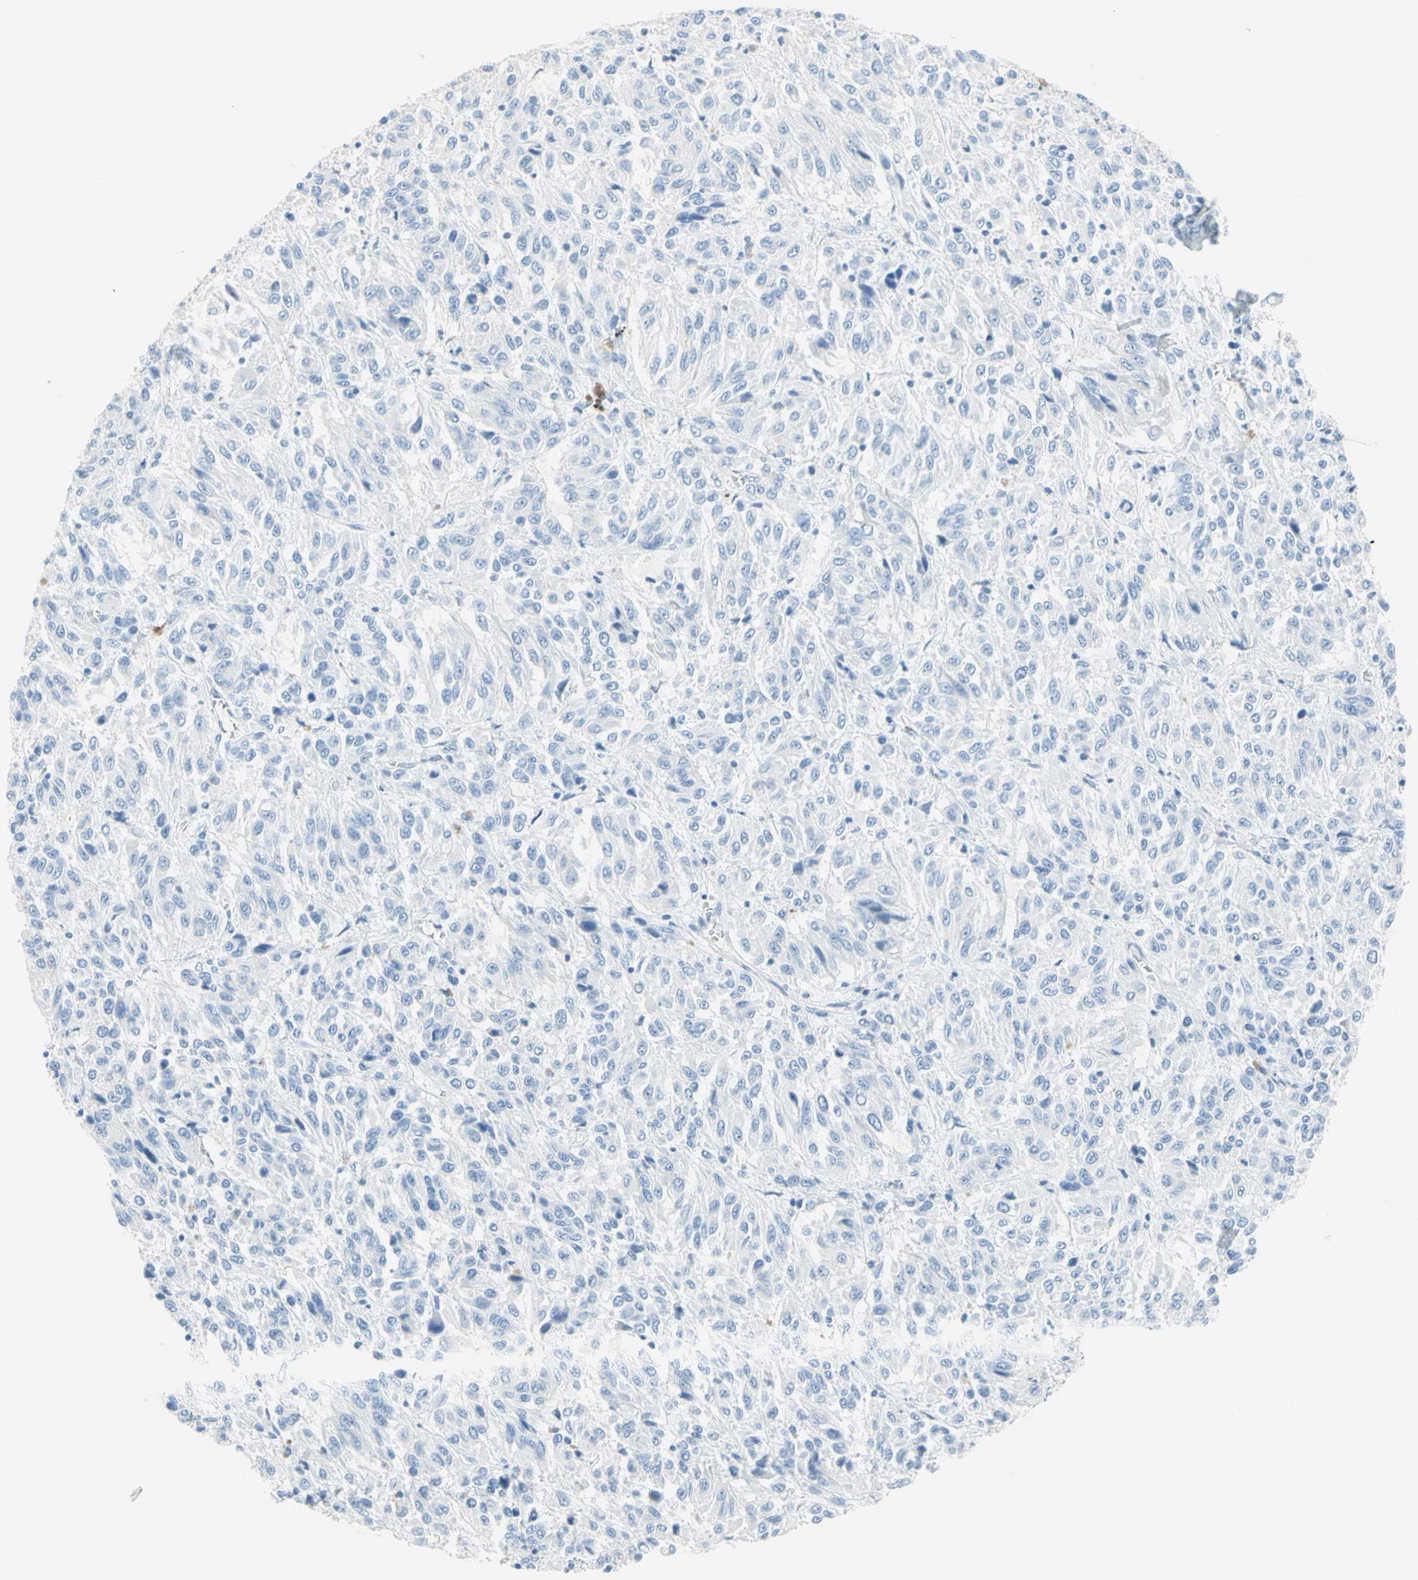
{"staining": {"intensity": "negative", "quantity": "none", "location": "none"}, "tissue": "melanoma", "cell_type": "Tumor cells", "image_type": "cancer", "snomed": [{"axis": "morphology", "description": "Malignant melanoma, Metastatic site"}, {"axis": "topography", "description": "Lung"}], "caption": "Melanoma was stained to show a protein in brown. There is no significant staining in tumor cells. Brightfield microscopy of immunohistochemistry (IHC) stained with DAB (brown) and hematoxylin (blue), captured at high magnification.", "gene": "IL6ST", "patient": {"sex": "male", "age": 64}}